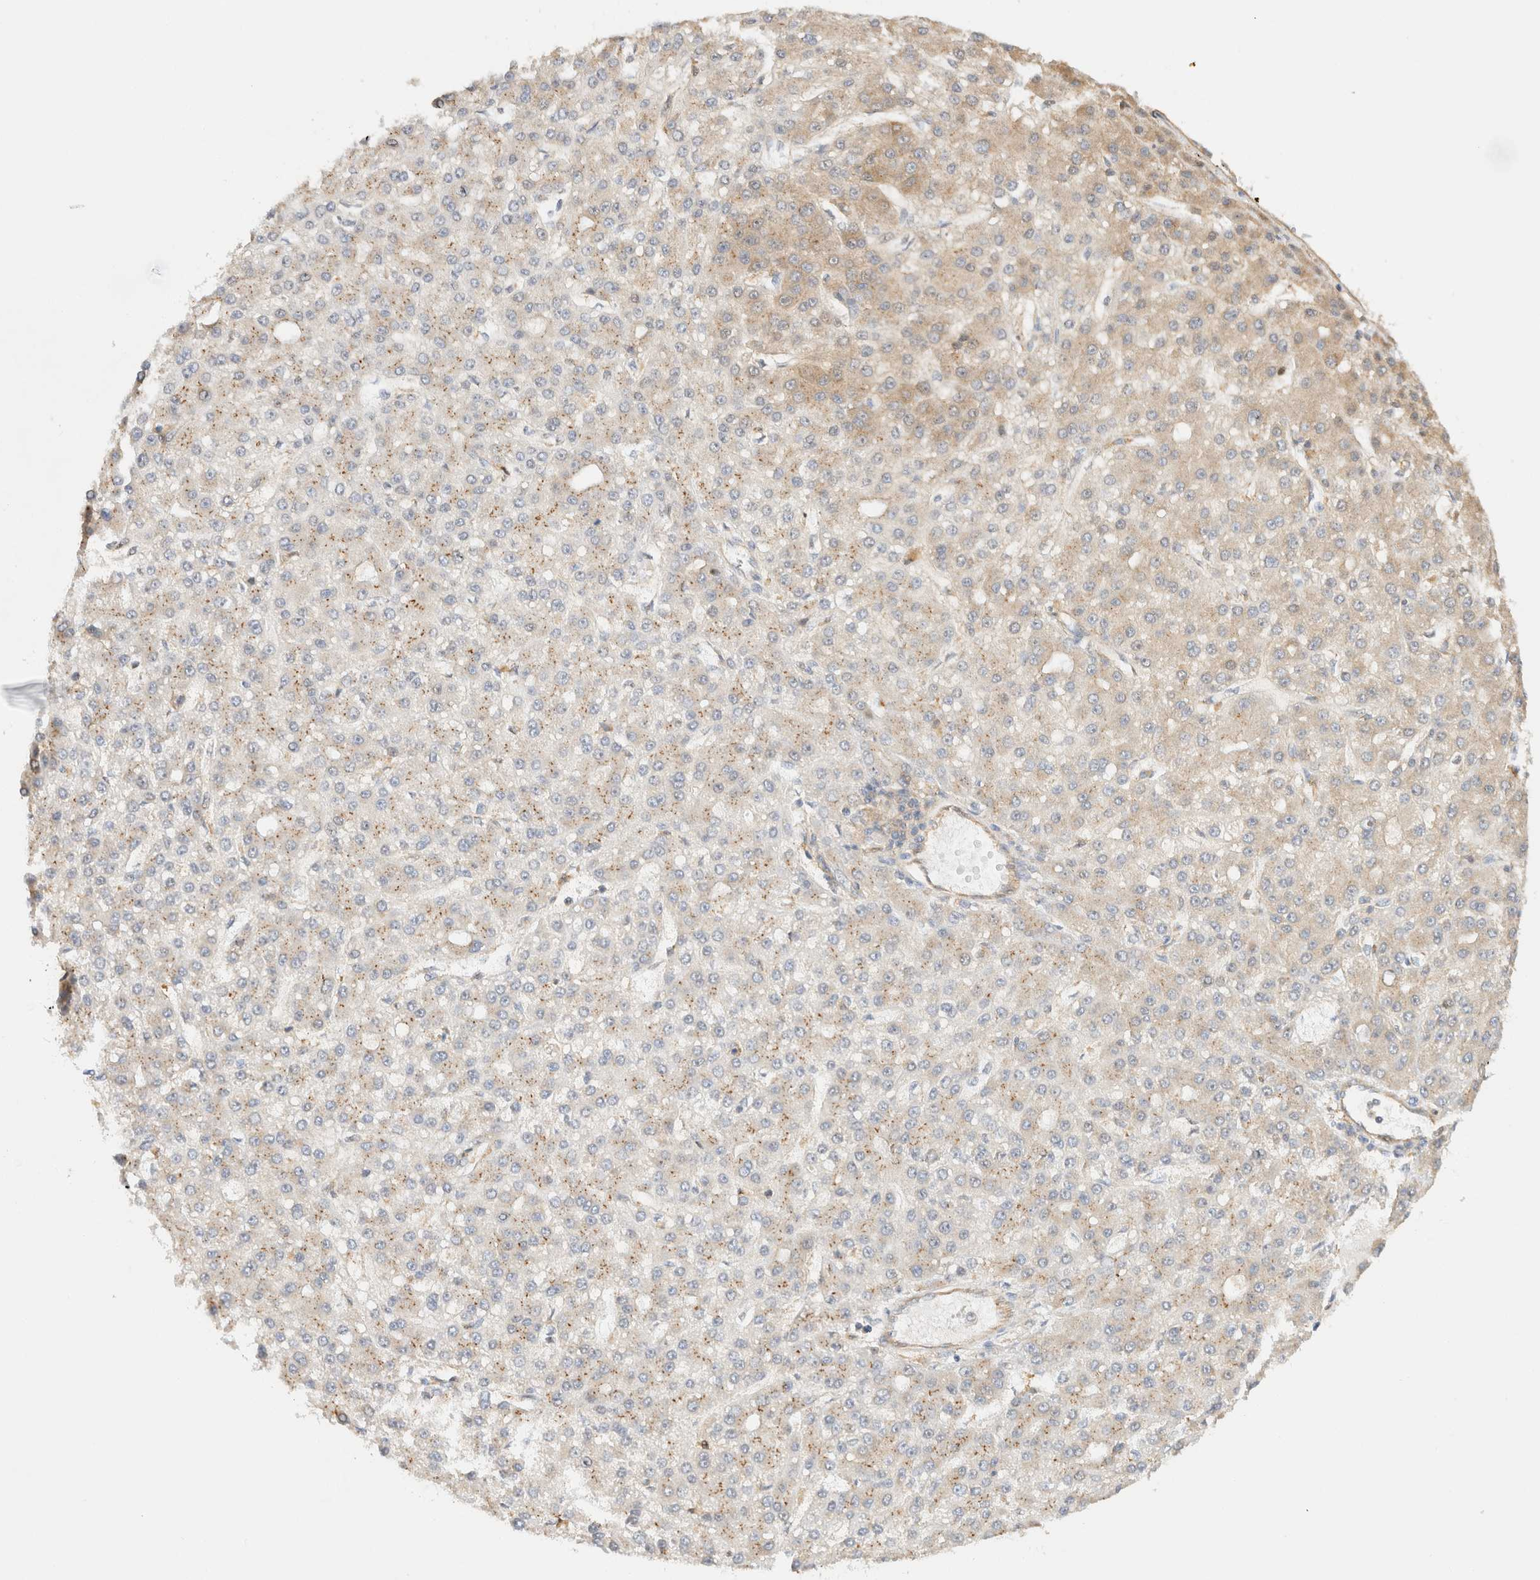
{"staining": {"intensity": "weak", "quantity": "<25%", "location": "cytoplasmic/membranous"}, "tissue": "liver cancer", "cell_type": "Tumor cells", "image_type": "cancer", "snomed": [{"axis": "morphology", "description": "Carcinoma, Hepatocellular, NOS"}, {"axis": "topography", "description": "Liver"}], "caption": "Liver hepatocellular carcinoma stained for a protein using immunohistochemistry reveals no positivity tumor cells.", "gene": "RABEP1", "patient": {"sex": "male", "age": 67}}